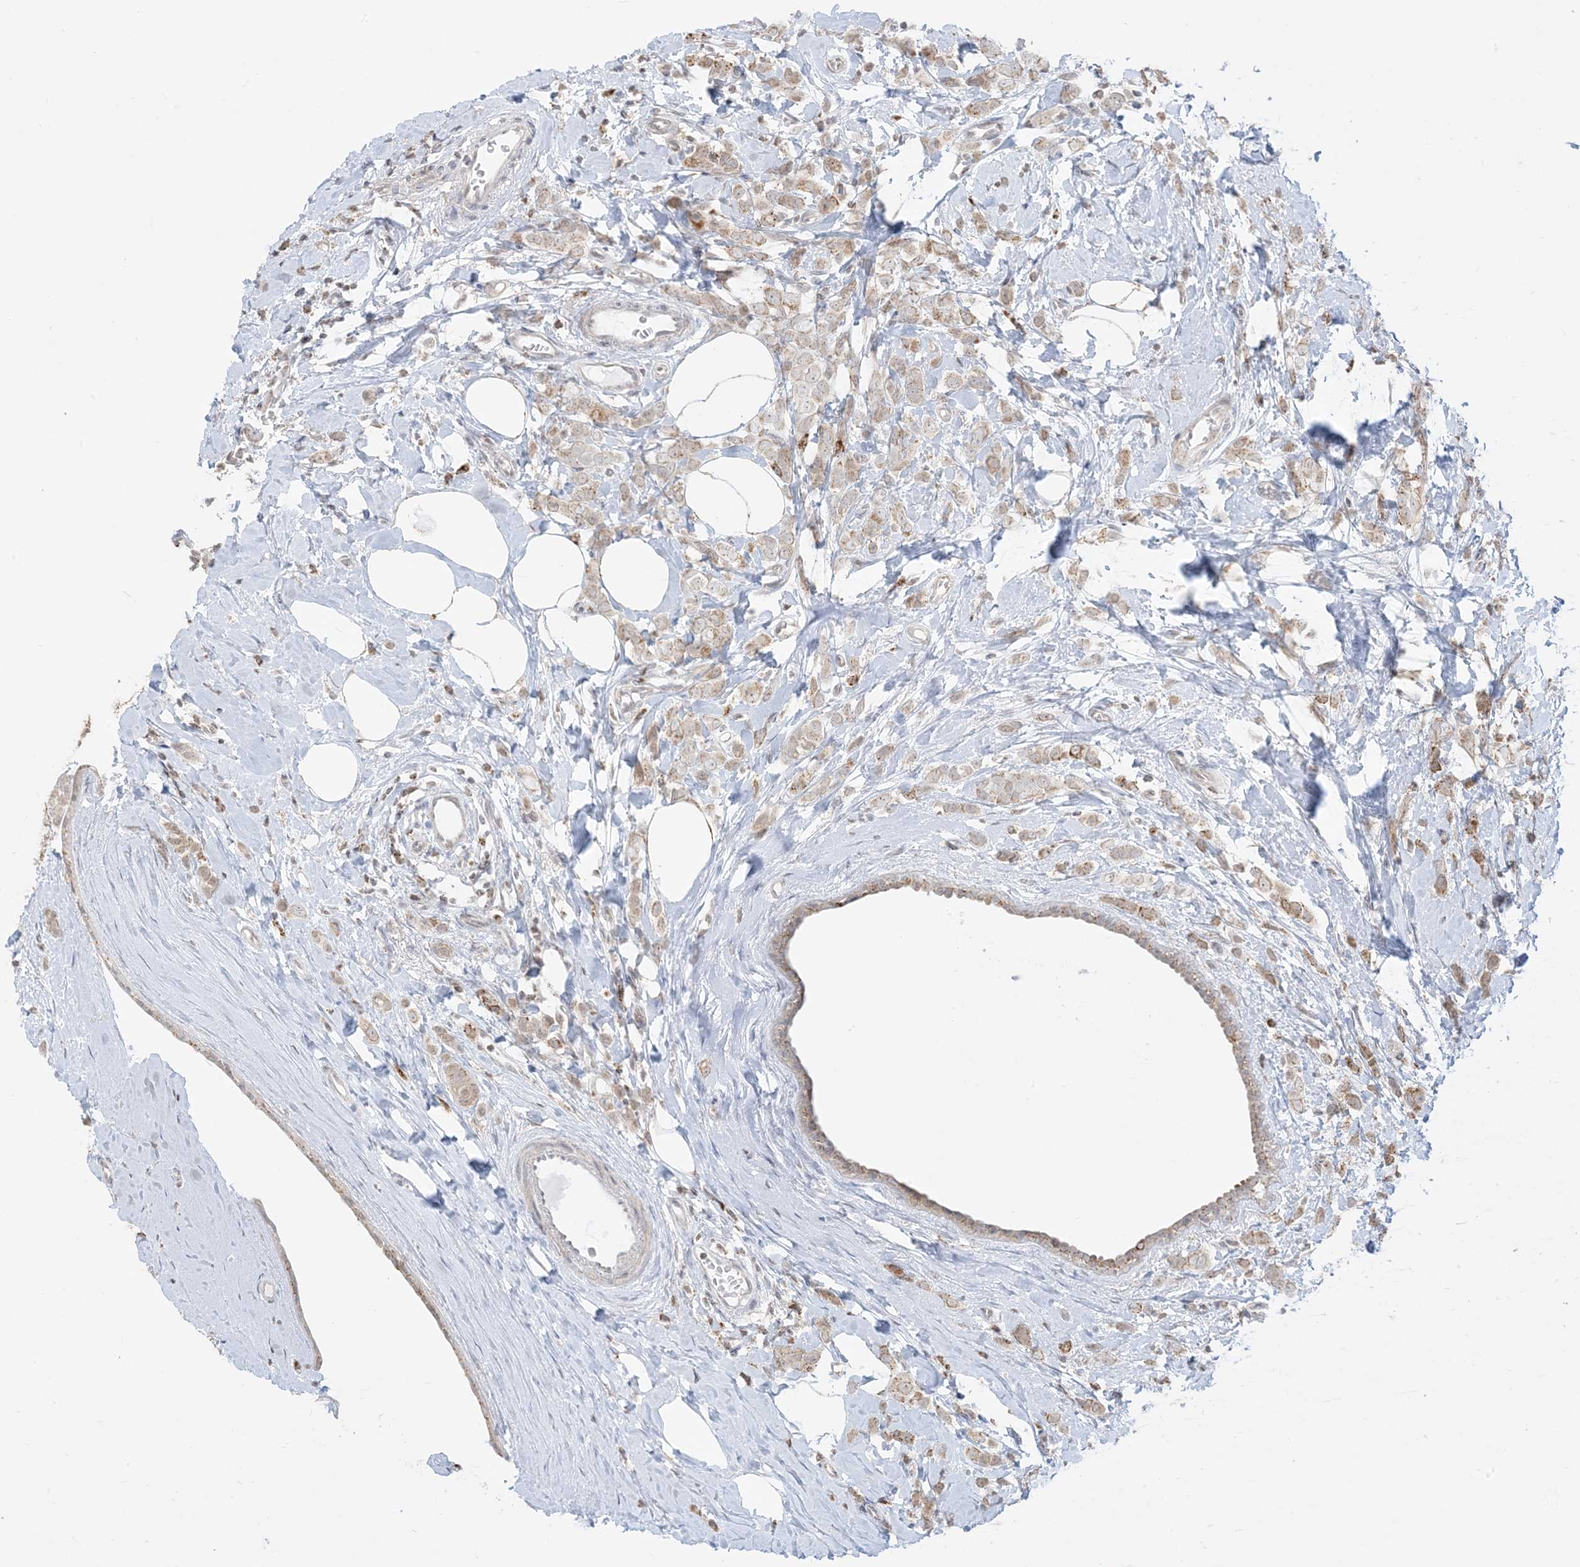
{"staining": {"intensity": "weak", "quantity": "25%-75%", "location": "cytoplasmic/membranous"}, "tissue": "breast cancer", "cell_type": "Tumor cells", "image_type": "cancer", "snomed": [{"axis": "morphology", "description": "Lobular carcinoma"}, {"axis": "topography", "description": "Breast"}], "caption": "Approximately 25%-75% of tumor cells in human lobular carcinoma (breast) display weak cytoplasmic/membranous protein staining as visualized by brown immunohistochemical staining.", "gene": "KANSL3", "patient": {"sex": "female", "age": 47}}